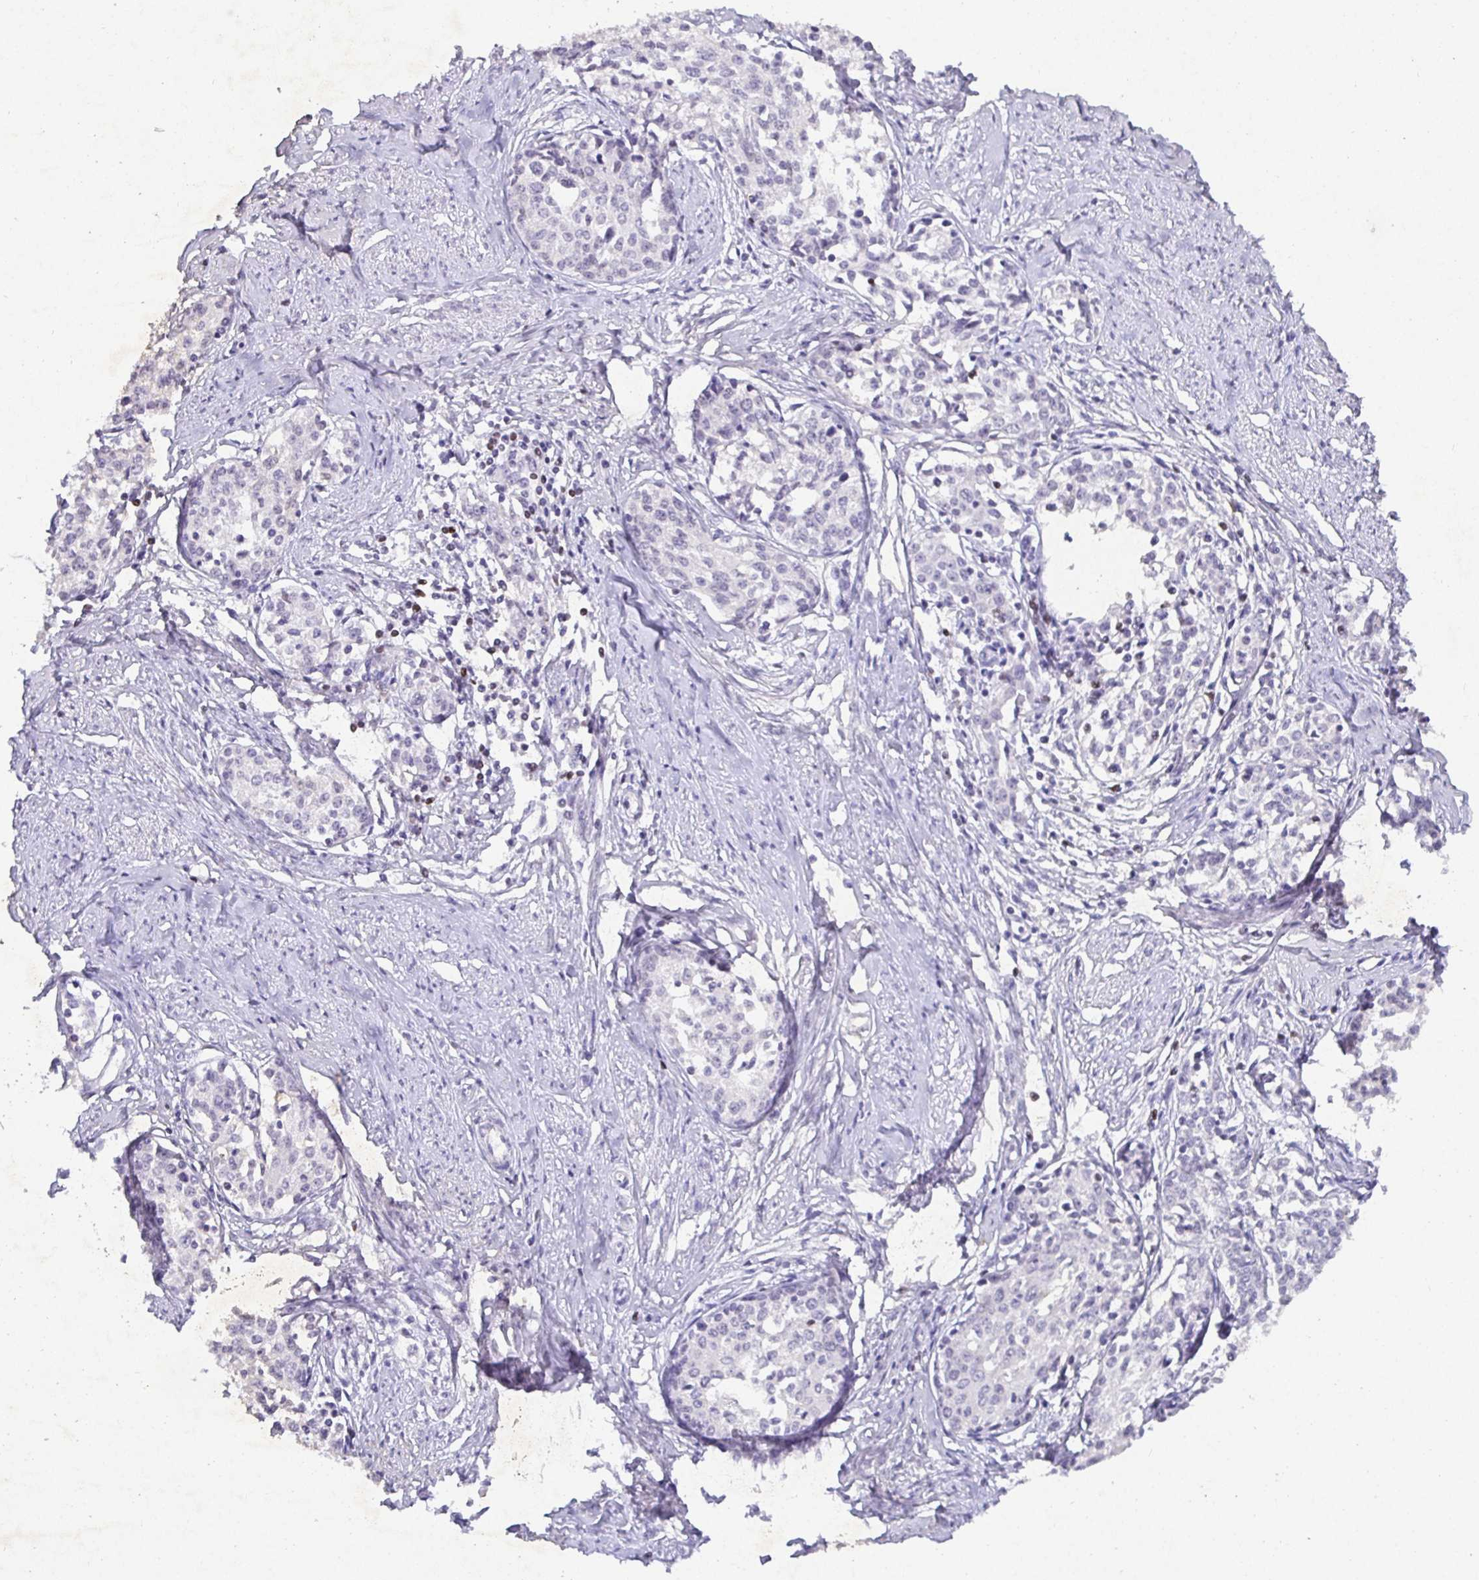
{"staining": {"intensity": "negative", "quantity": "none", "location": "none"}, "tissue": "cervical cancer", "cell_type": "Tumor cells", "image_type": "cancer", "snomed": [{"axis": "morphology", "description": "Squamous cell carcinoma, NOS"}, {"axis": "morphology", "description": "Adenocarcinoma, NOS"}, {"axis": "topography", "description": "Cervix"}], "caption": "This is an immunohistochemistry (IHC) image of cervical cancer. There is no expression in tumor cells.", "gene": "SATB1", "patient": {"sex": "female", "age": 52}}